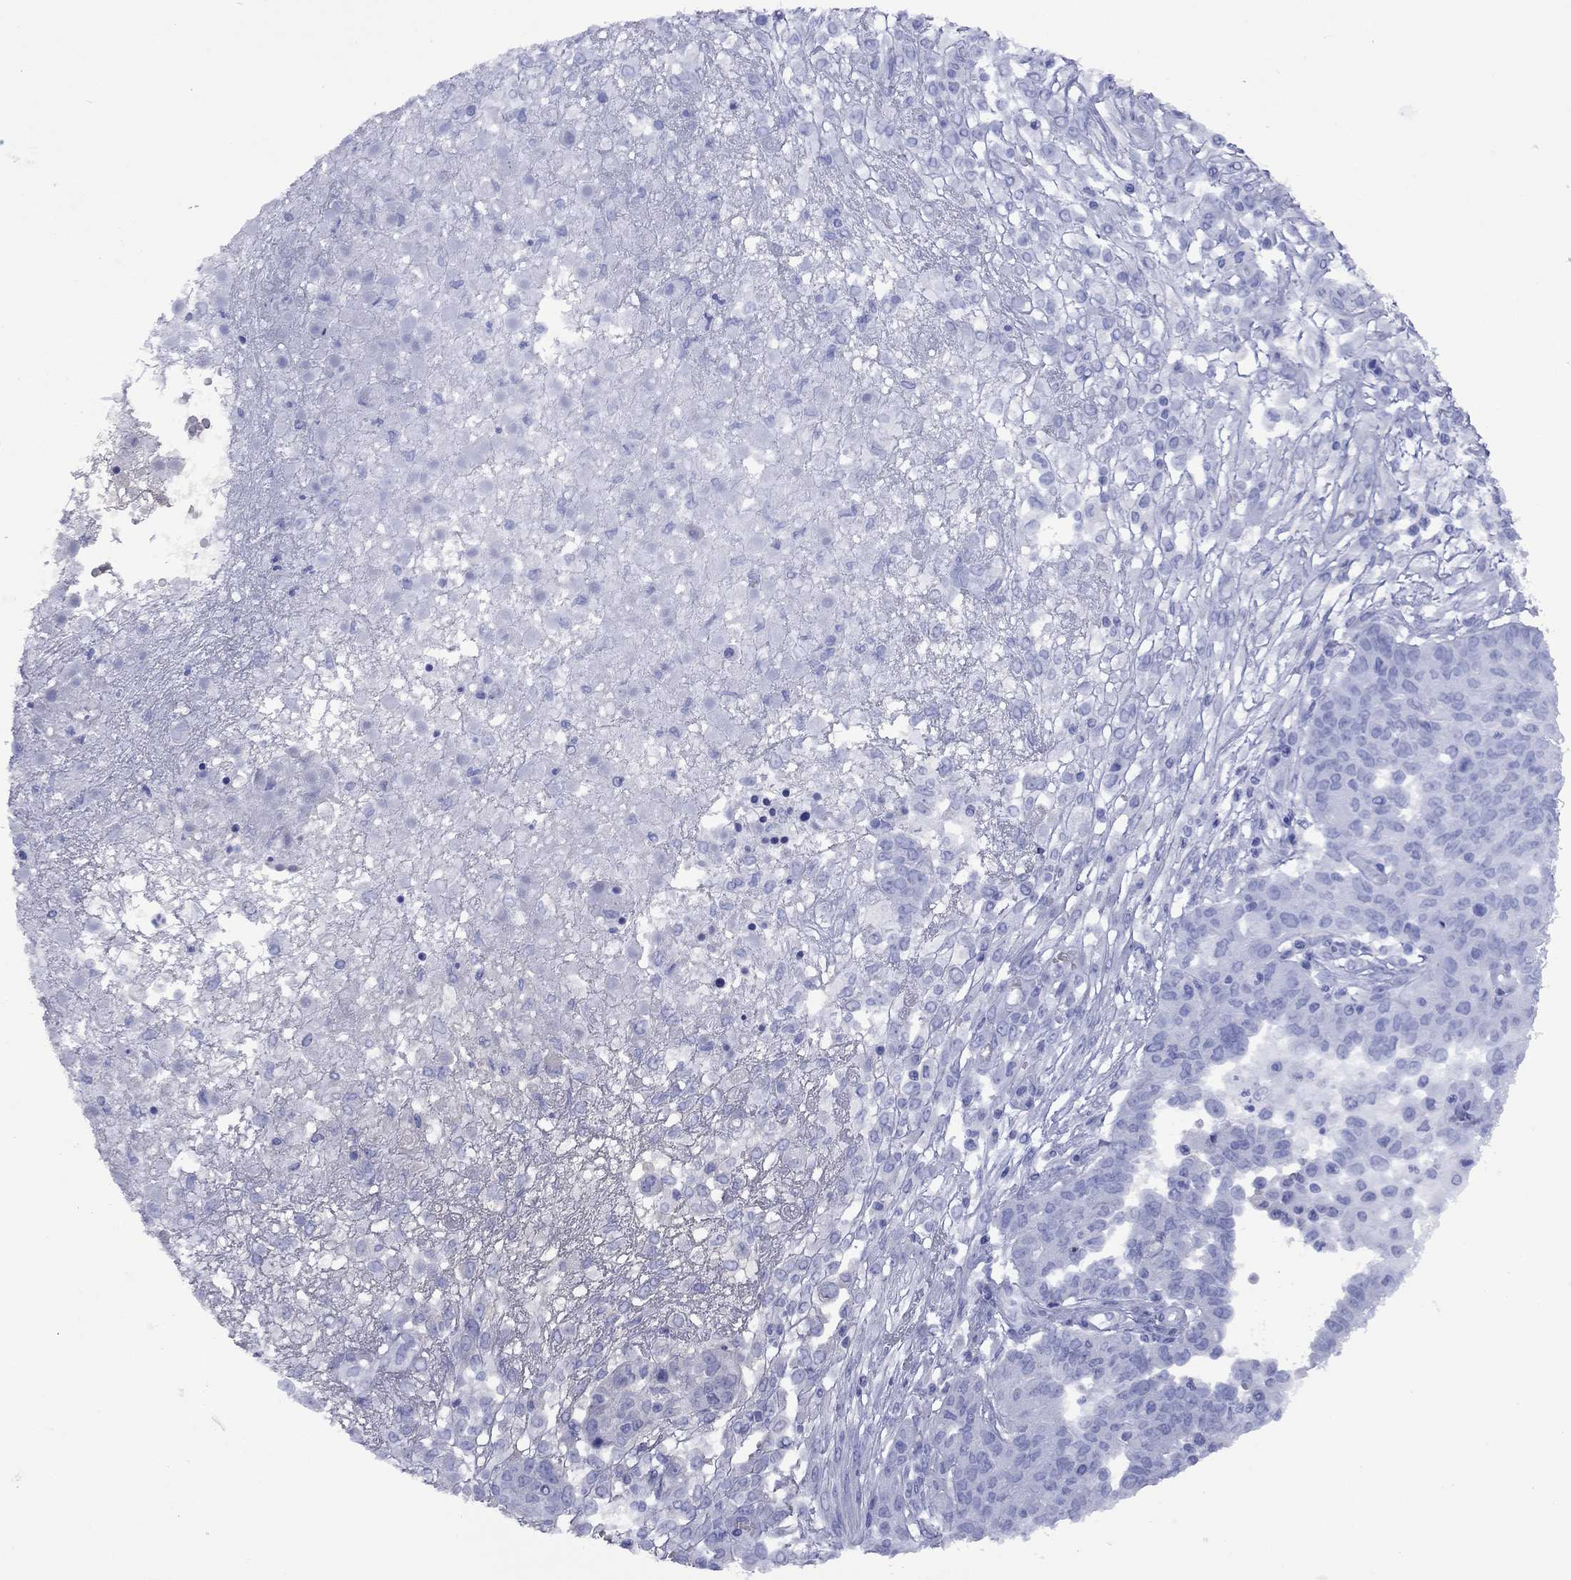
{"staining": {"intensity": "negative", "quantity": "none", "location": "none"}, "tissue": "ovarian cancer", "cell_type": "Tumor cells", "image_type": "cancer", "snomed": [{"axis": "morphology", "description": "Cystadenocarcinoma, serous, NOS"}, {"axis": "topography", "description": "Ovary"}], "caption": "This is an immunohistochemistry (IHC) image of ovarian serous cystadenocarcinoma. There is no staining in tumor cells.", "gene": "APOA2", "patient": {"sex": "female", "age": 67}}